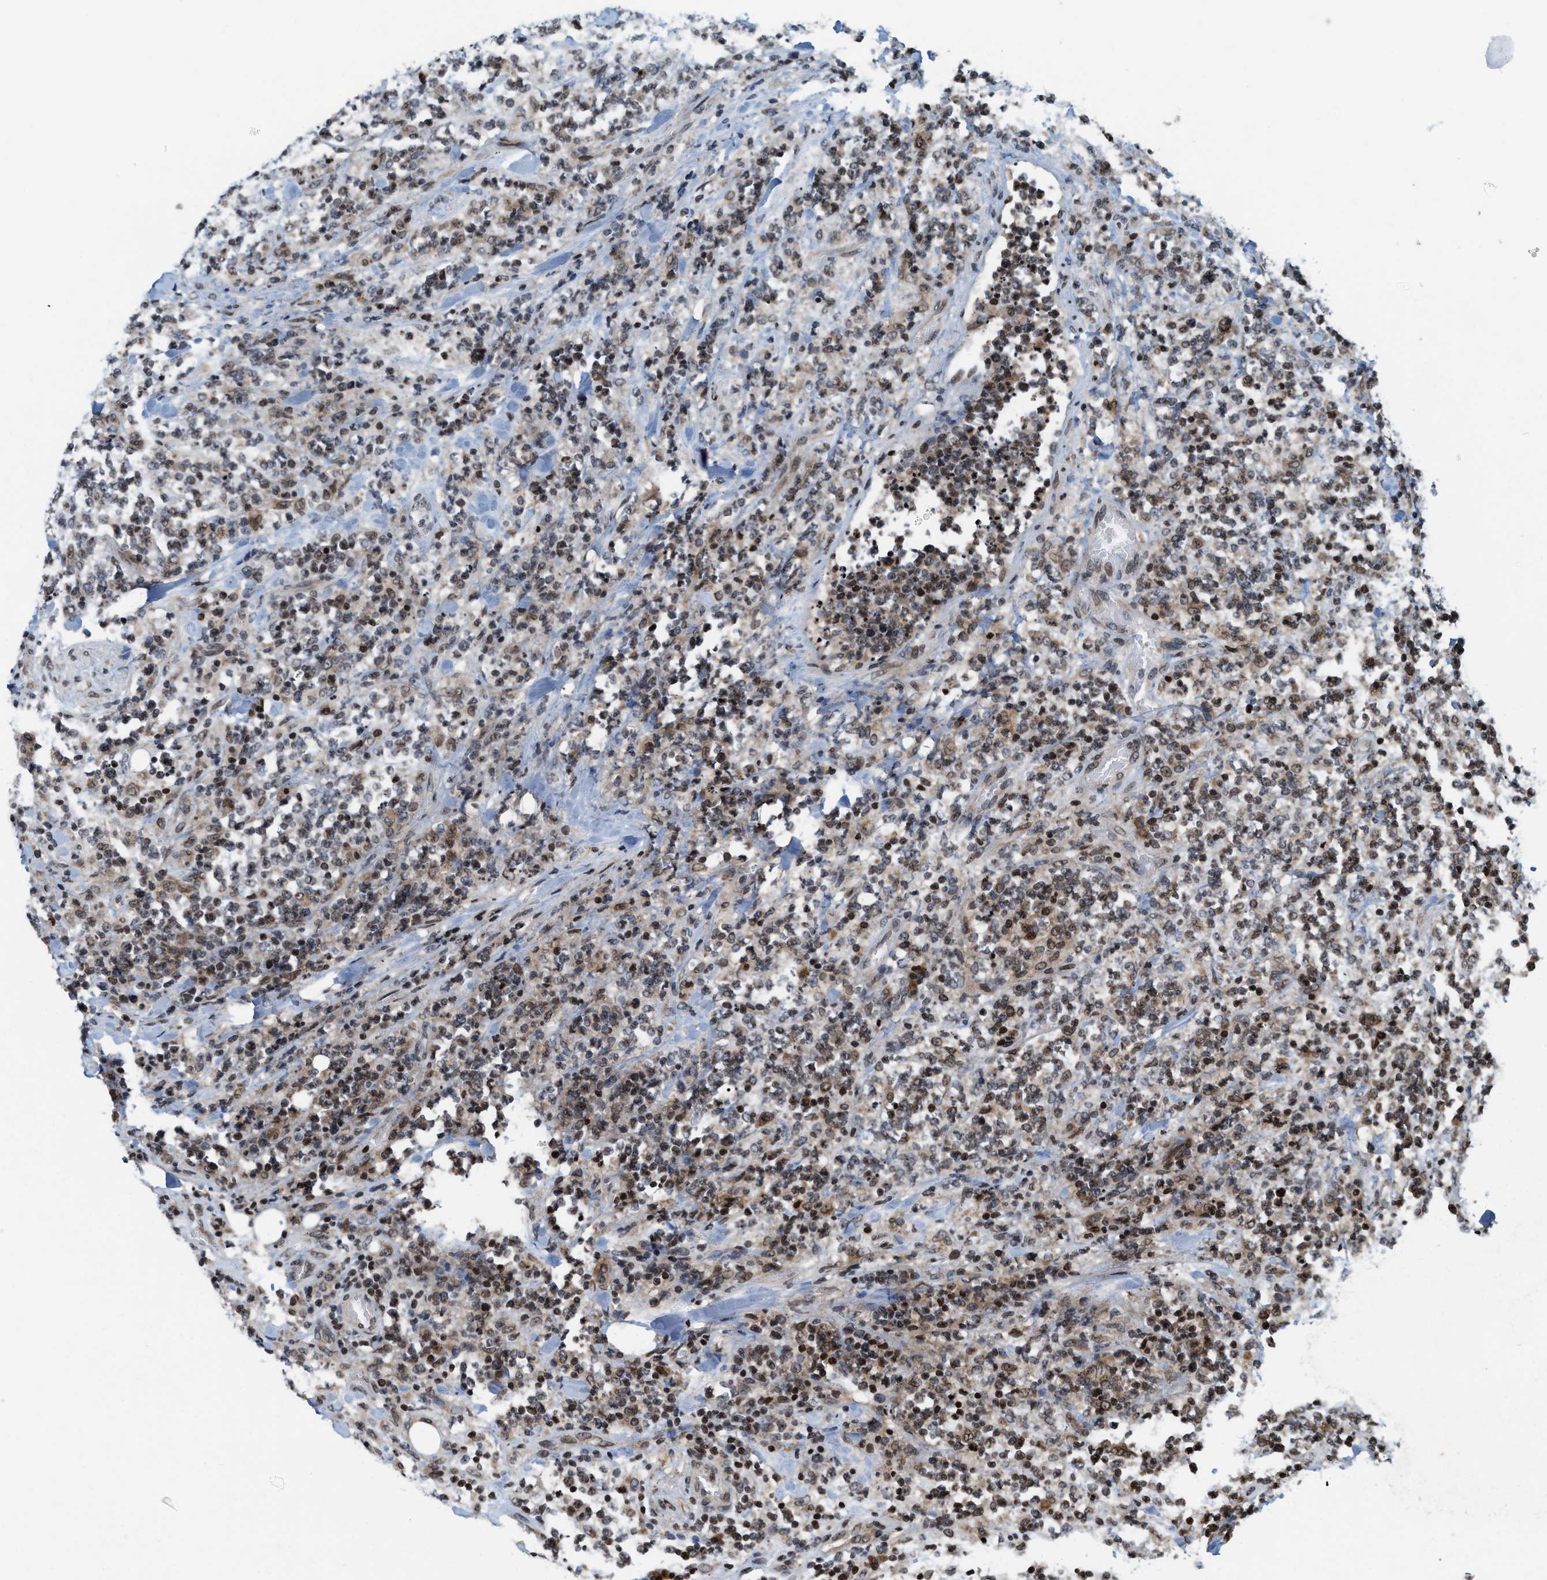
{"staining": {"intensity": "weak", "quantity": "25%-75%", "location": "cytoplasmic/membranous,nuclear"}, "tissue": "lymphoma", "cell_type": "Tumor cells", "image_type": "cancer", "snomed": [{"axis": "morphology", "description": "Malignant lymphoma, non-Hodgkin's type, High grade"}, {"axis": "topography", "description": "Soft tissue"}], "caption": "DAB immunohistochemical staining of human high-grade malignant lymphoma, non-Hodgkin's type reveals weak cytoplasmic/membranous and nuclear protein staining in approximately 25%-75% of tumor cells.", "gene": "PDZD2", "patient": {"sex": "male", "age": 18}}